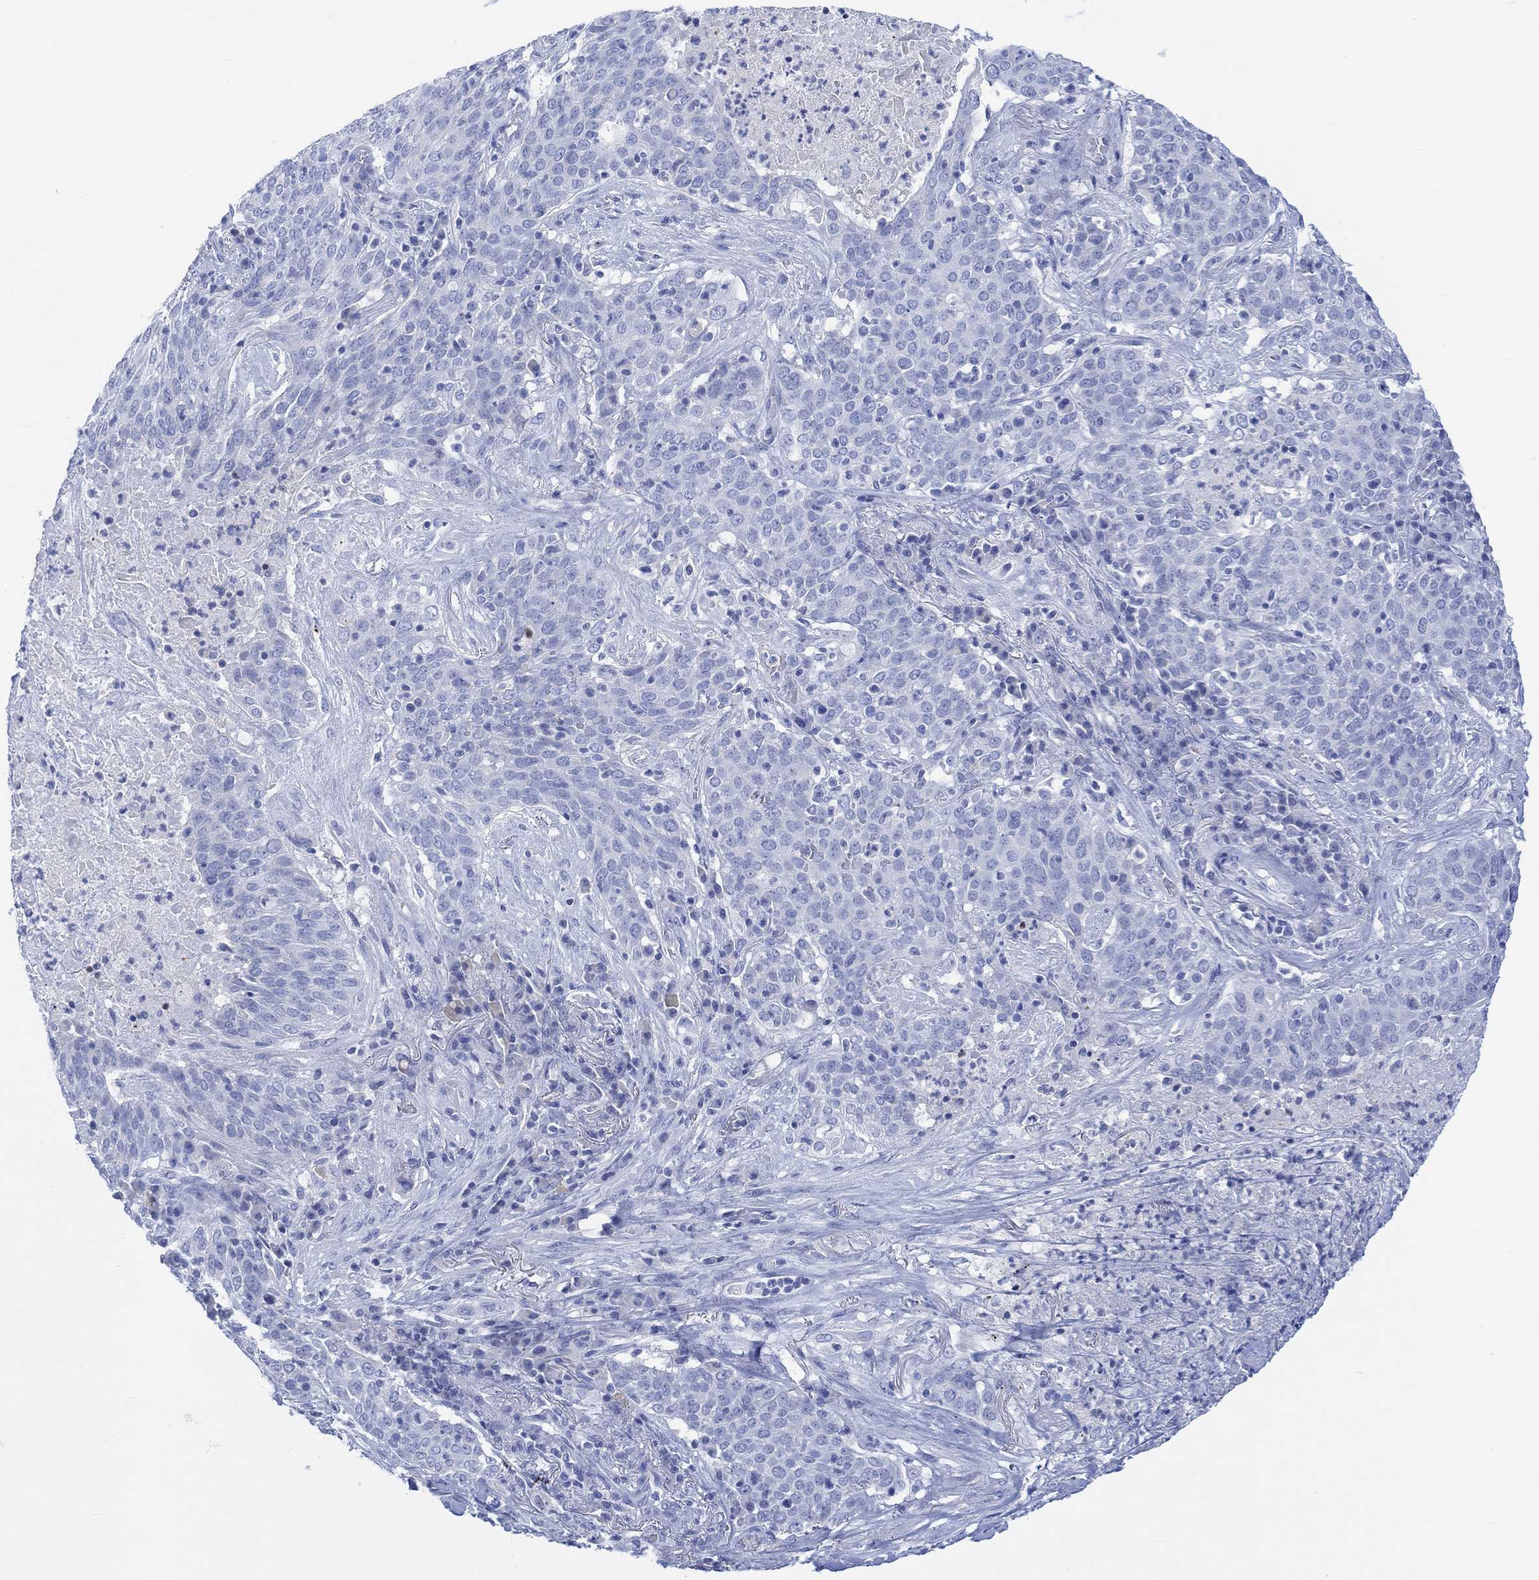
{"staining": {"intensity": "negative", "quantity": "none", "location": "none"}, "tissue": "lung cancer", "cell_type": "Tumor cells", "image_type": "cancer", "snomed": [{"axis": "morphology", "description": "Squamous cell carcinoma, NOS"}, {"axis": "topography", "description": "Lung"}], "caption": "This photomicrograph is of squamous cell carcinoma (lung) stained with IHC to label a protein in brown with the nuclei are counter-stained blue. There is no positivity in tumor cells.", "gene": "CALCA", "patient": {"sex": "male", "age": 82}}